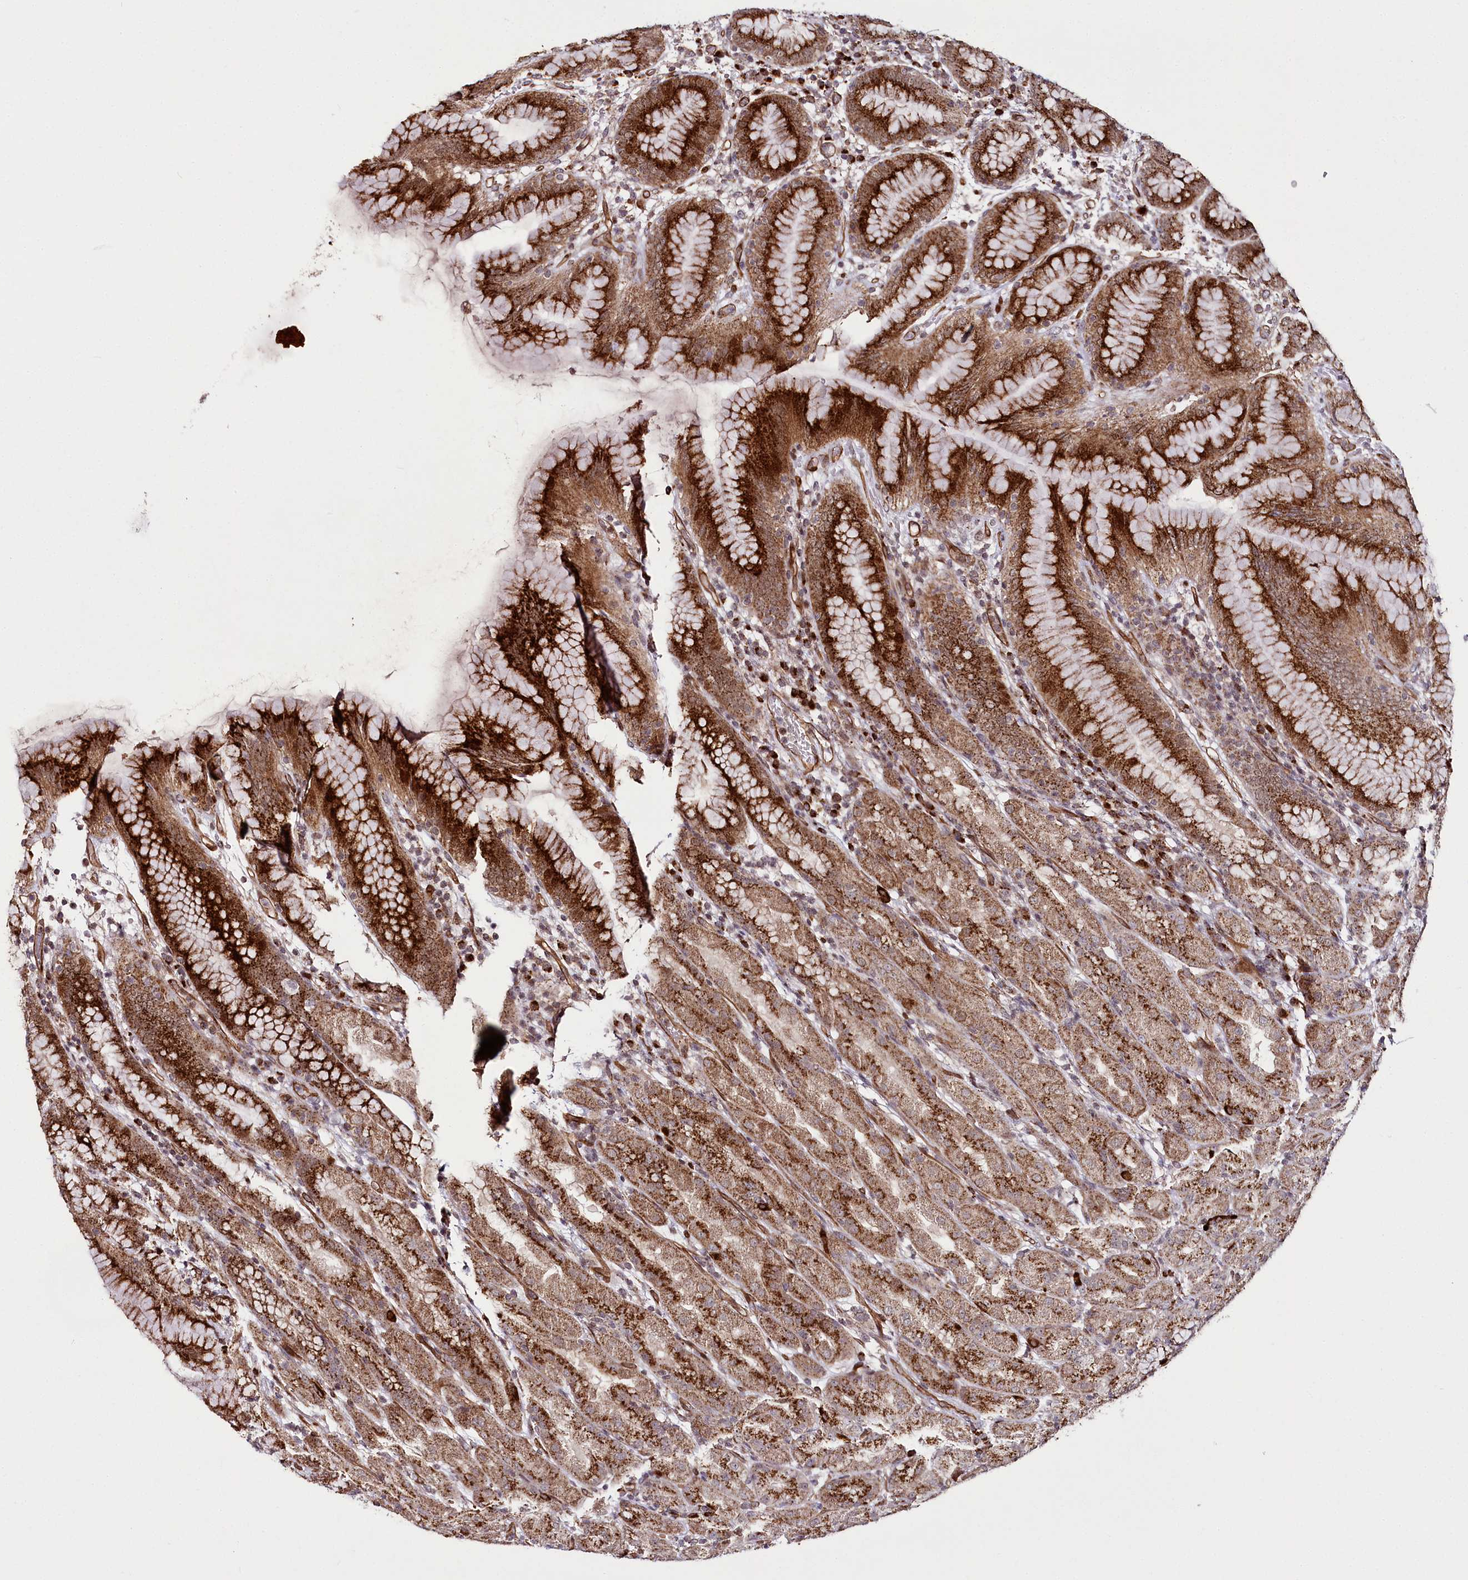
{"staining": {"intensity": "strong", "quantity": ">75%", "location": "cytoplasmic/membranous"}, "tissue": "stomach", "cell_type": "Glandular cells", "image_type": "normal", "snomed": [{"axis": "morphology", "description": "Normal tissue, NOS"}, {"axis": "topography", "description": "Stomach"}], "caption": "Glandular cells demonstrate high levels of strong cytoplasmic/membranous staining in approximately >75% of cells in benign stomach.", "gene": "COPG1", "patient": {"sex": "female", "age": 79}}